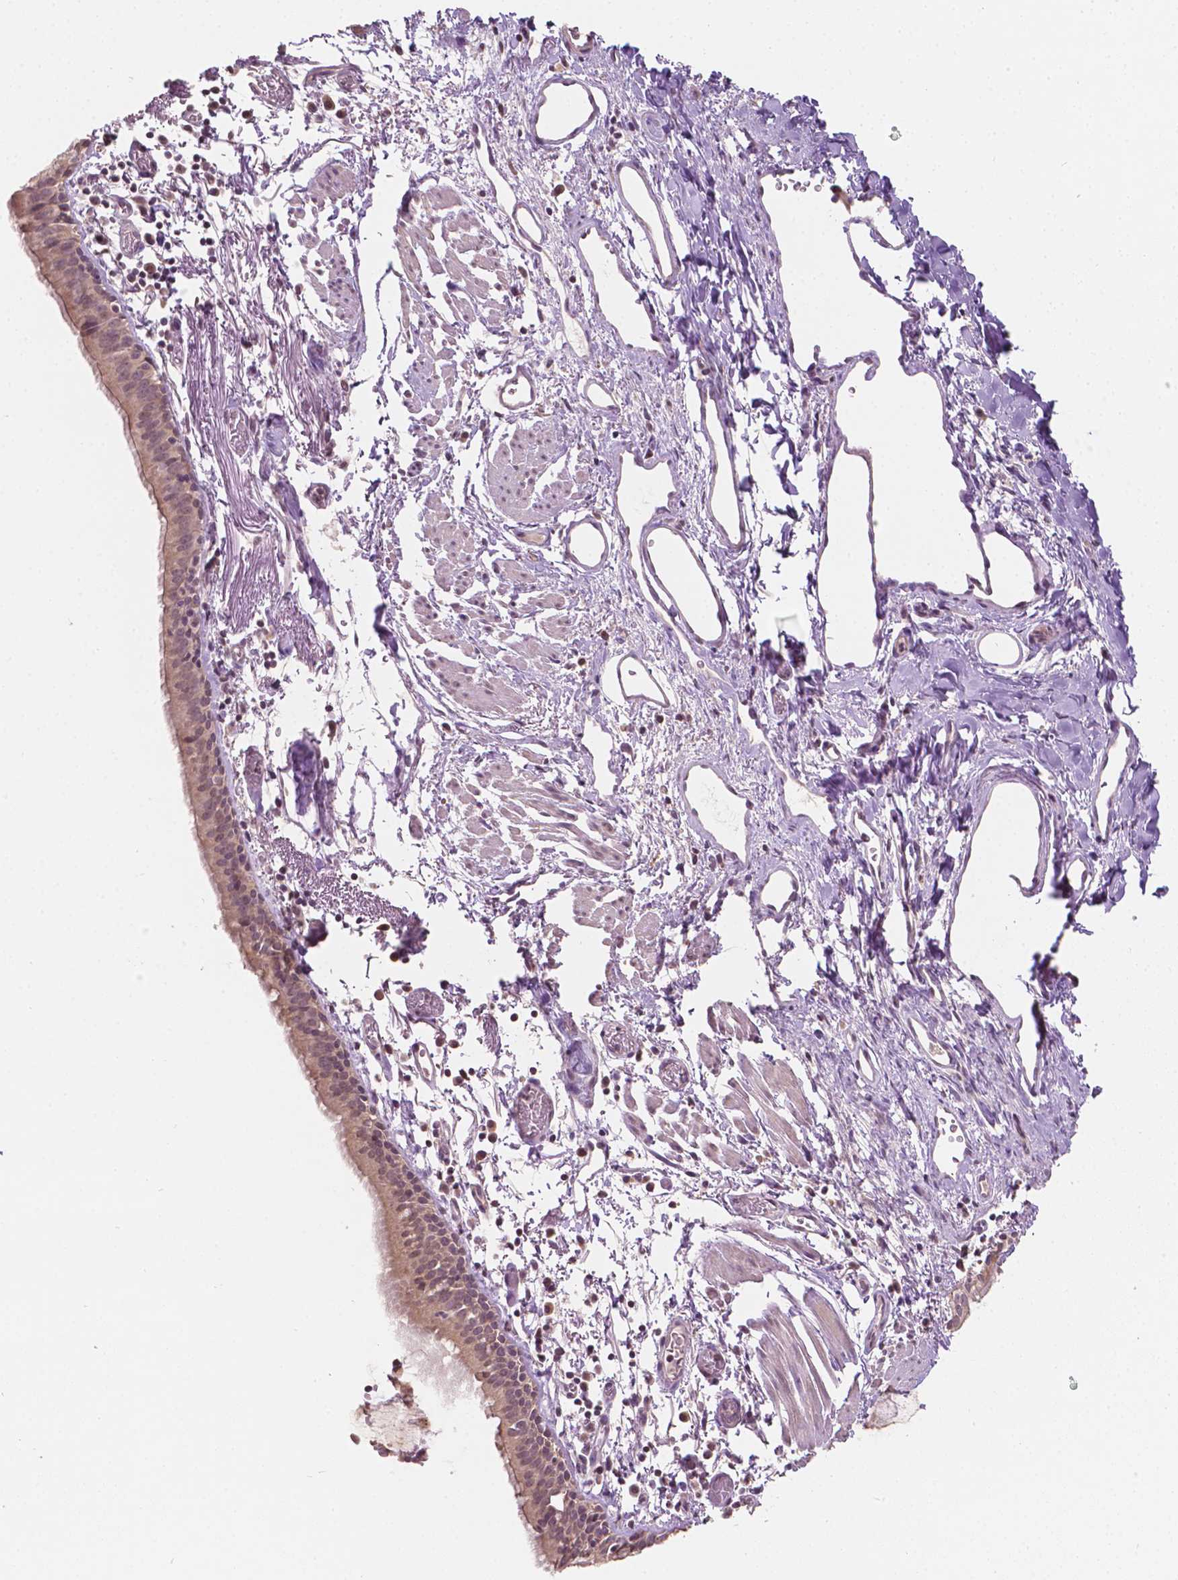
{"staining": {"intensity": "moderate", "quantity": ">75%", "location": "cytoplasmic/membranous"}, "tissue": "bronchus", "cell_type": "Respiratory epithelial cells", "image_type": "normal", "snomed": [{"axis": "morphology", "description": "Normal tissue, NOS"}, {"axis": "morphology", "description": "Adenocarcinoma, NOS"}, {"axis": "topography", "description": "Bronchus"}], "caption": "Immunohistochemistry (IHC) of unremarkable human bronchus displays medium levels of moderate cytoplasmic/membranous positivity in about >75% of respiratory epithelial cells.", "gene": "NOS1AP", "patient": {"sex": "male", "age": 68}}